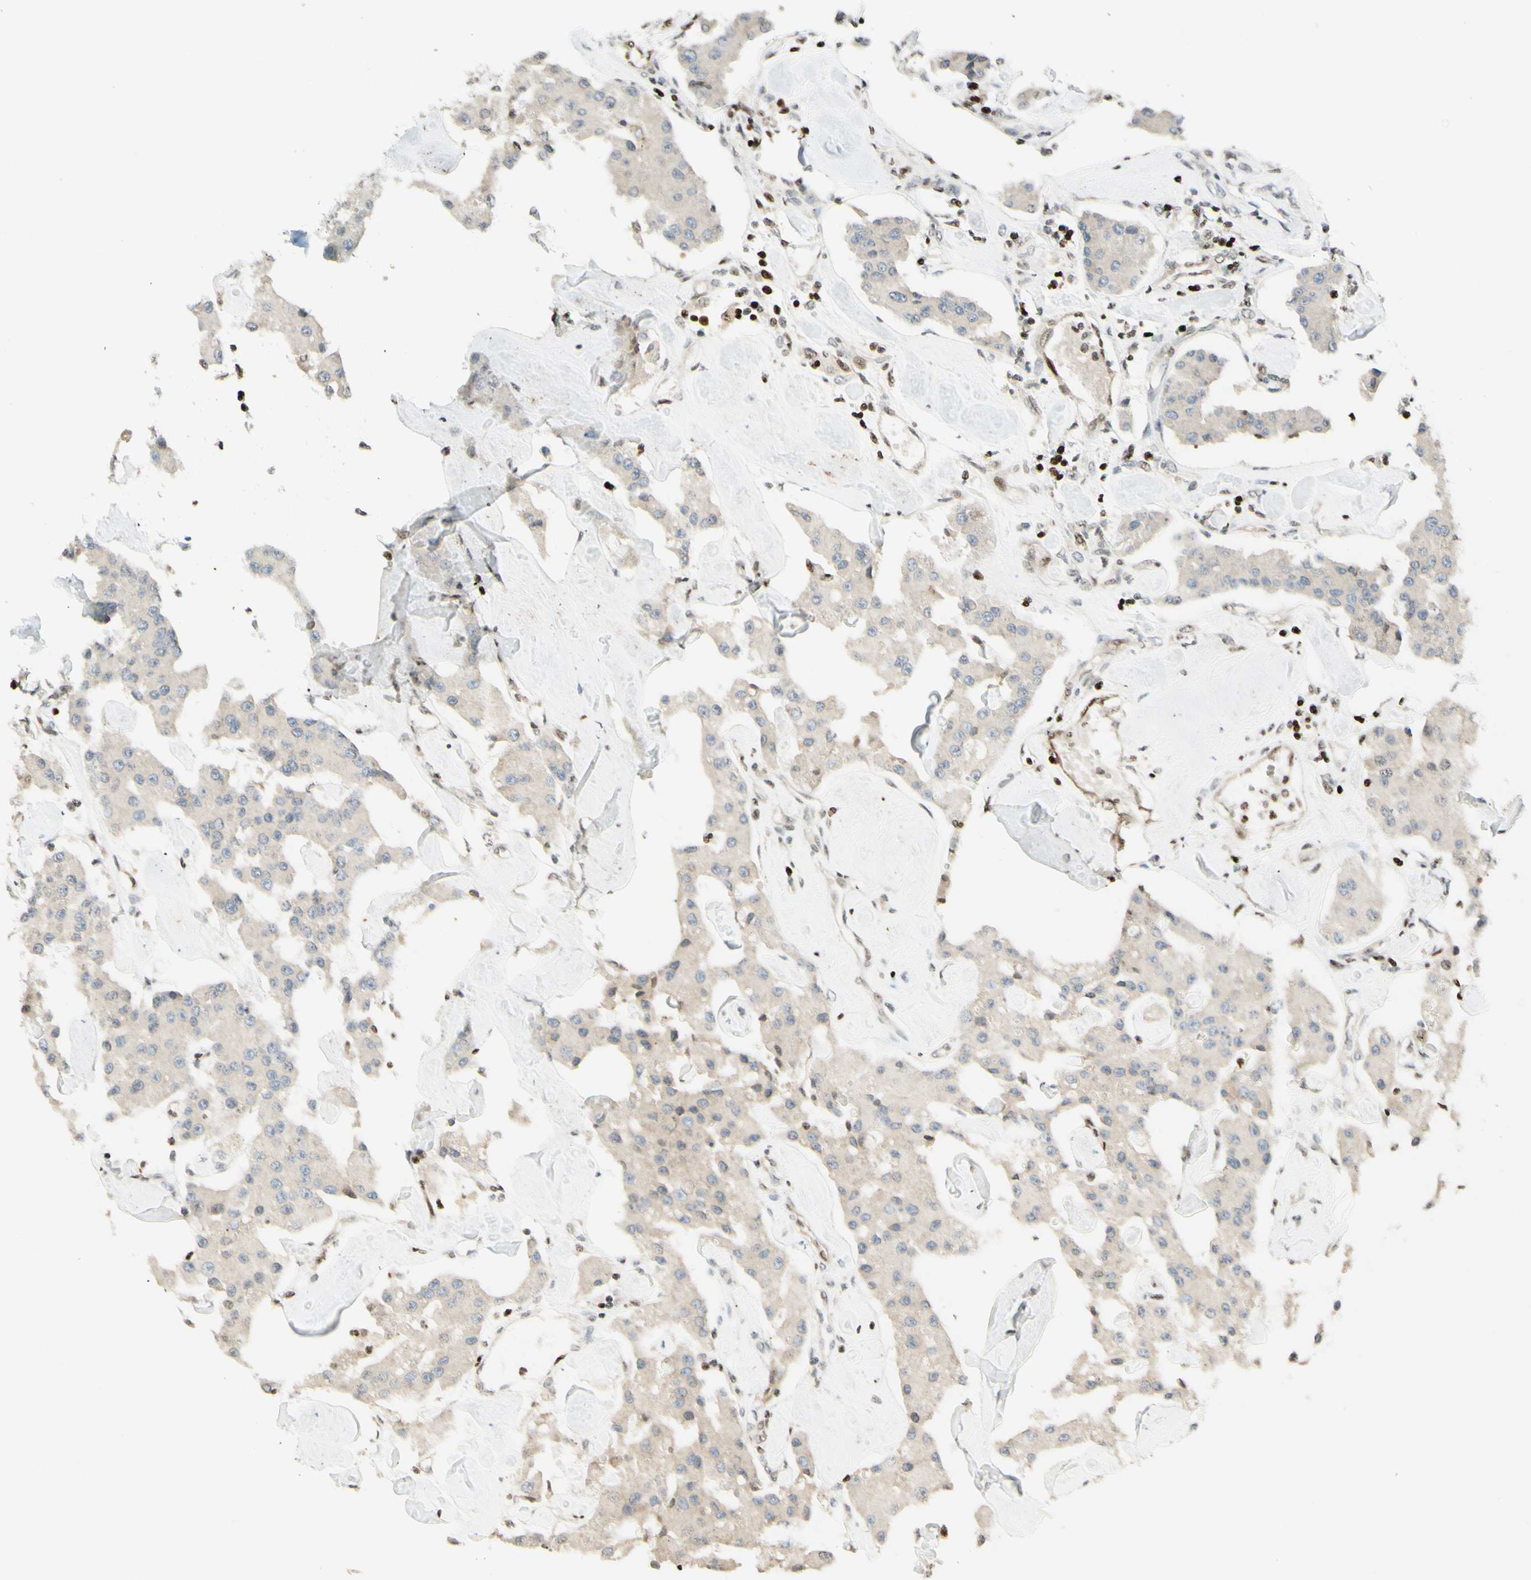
{"staining": {"intensity": "weak", "quantity": ">75%", "location": "cytoplasmic/membranous"}, "tissue": "carcinoid", "cell_type": "Tumor cells", "image_type": "cancer", "snomed": [{"axis": "morphology", "description": "Carcinoid, malignant, NOS"}, {"axis": "topography", "description": "Pancreas"}], "caption": "Malignant carcinoid stained with a brown dye shows weak cytoplasmic/membranous positive positivity in about >75% of tumor cells.", "gene": "CDKL5", "patient": {"sex": "male", "age": 41}}